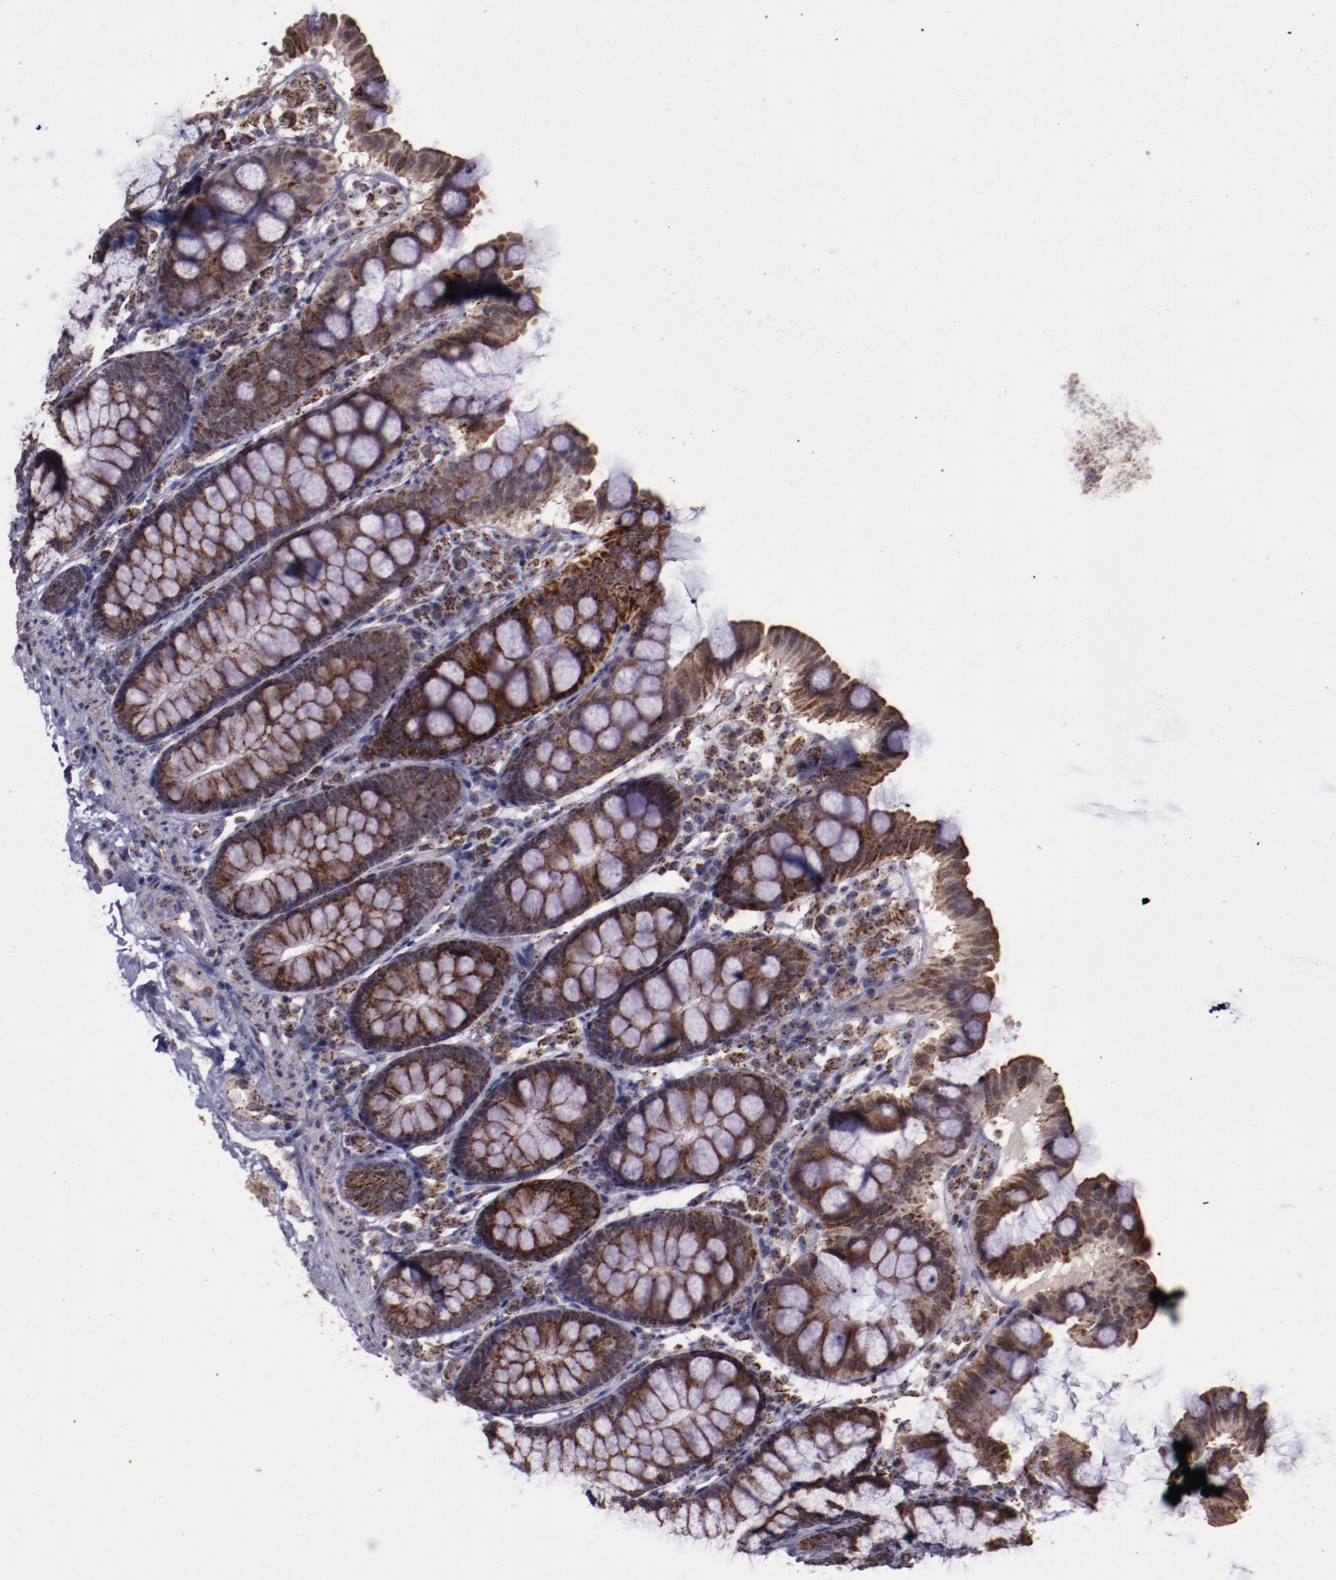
{"staining": {"intensity": "weak", "quantity": "25%-75%", "location": "cytoplasmic/membranous"}, "tissue": "colon", "cell_type": "Endothelial cells", "image_type": "normal", "snomed": [{"axis": "morphology", "description": "Normal tissue, NOS"}, {"axis": "topography", "description": "Colon"}], "caption": "DAB immunohistochemical staining of unremarkable human colon shows weak cytoplasmic/membranous protein staining in approximately 25%-75% of endothelial cells.", "gene": "LONP1", "patient": {"sex": "female", "age": 61}}